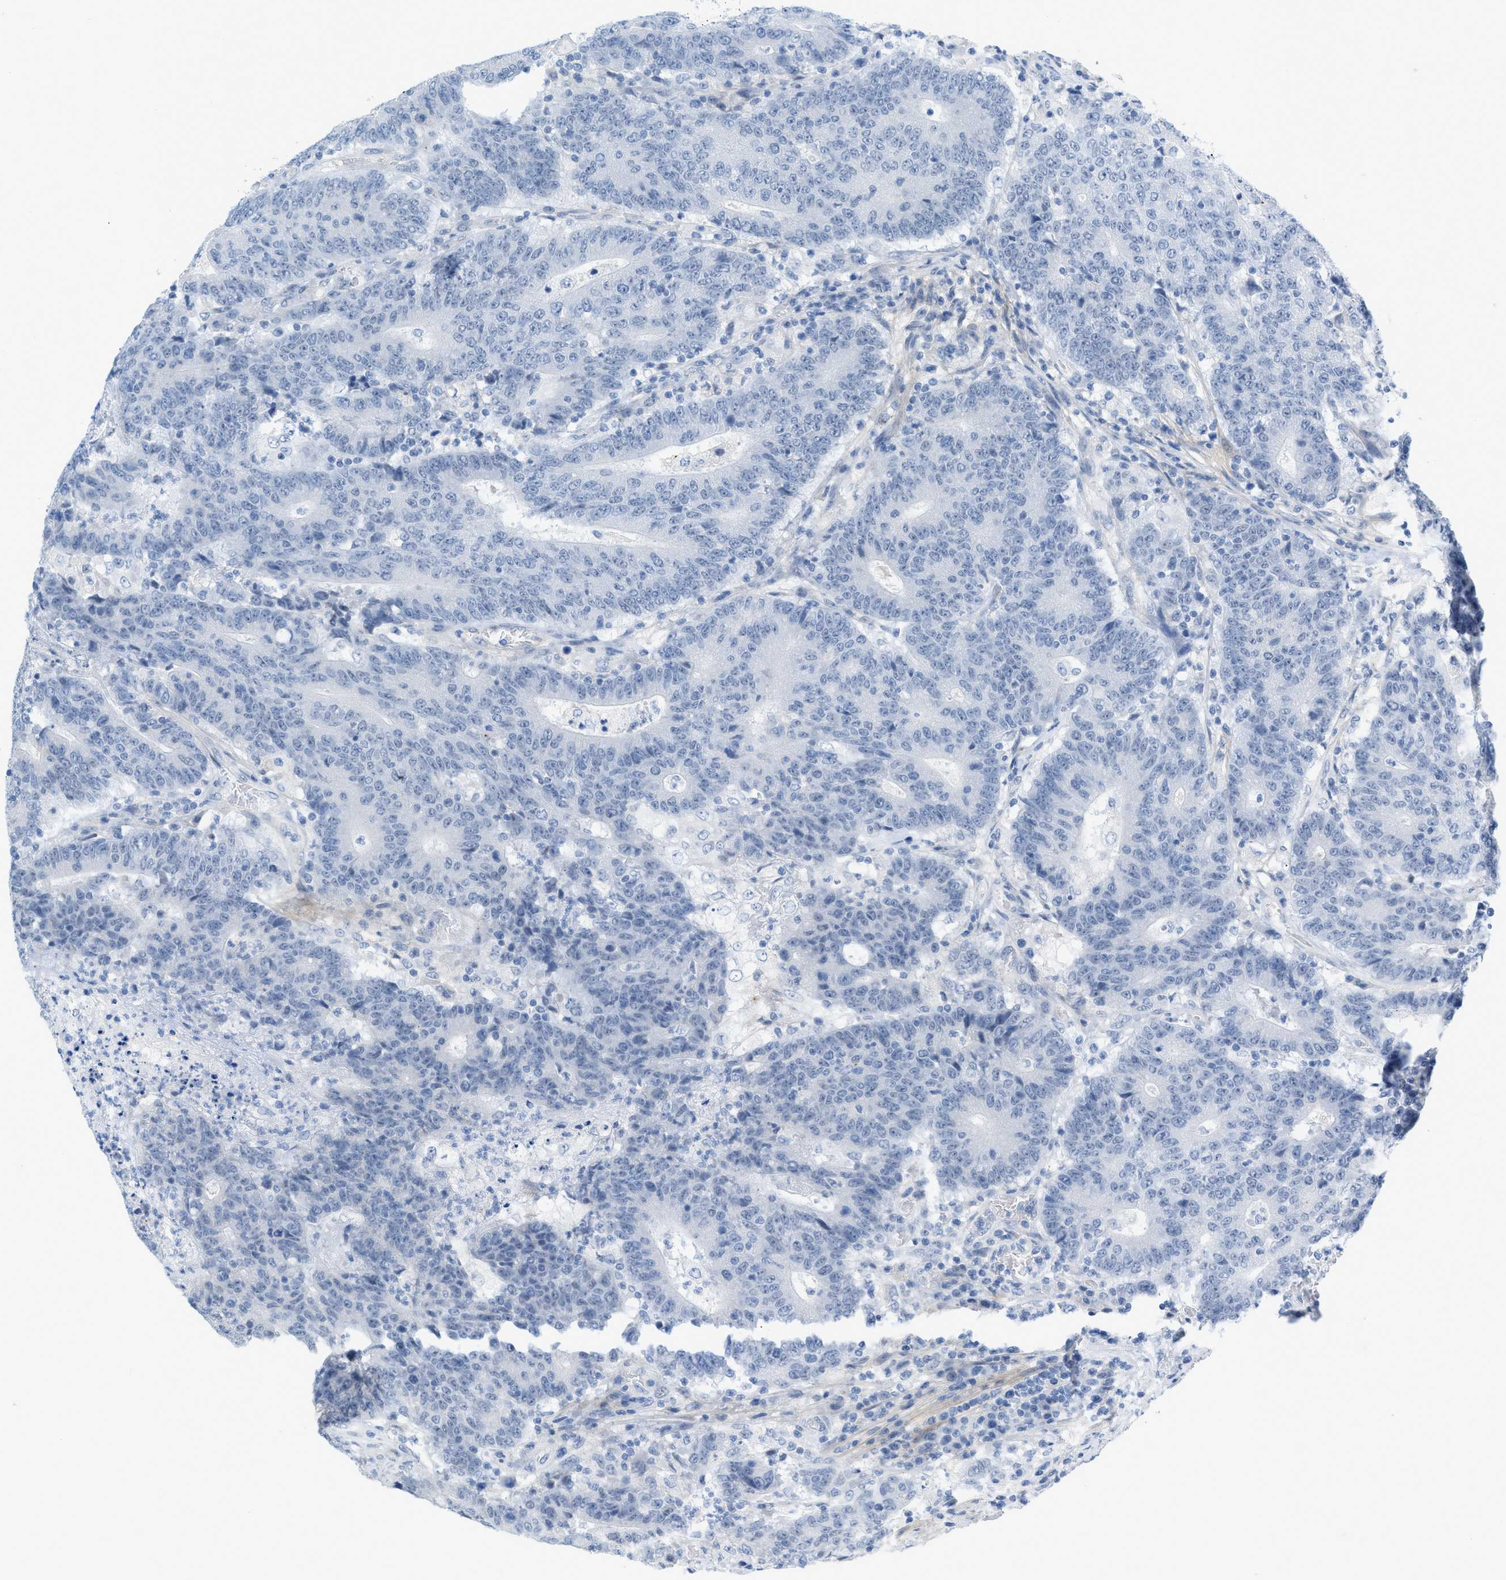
{"staining": {"intensity": "negative", "quantity": "none", "location": "none"}, "tissue": "colorectal cancer", "cell_type": "Tumor cells", "image_type": "cancer", "snomed": [{"axis": "morphology", "description": "Normal tissue, NOS"}, {"axis": "morphology", "description": "Adenocarcinoma, NOS"}, {"axis": "topography", "description": "Colon"}], "caption": "Immunohistochemistry (IHC) photomicrograph of neoplastic tissue: colorectal cancer stained with DAB (3,3'-diaminobenzidine) shows no significant protein positivity in tumor cells.", "gene": "HLTF", "patient": {"sex": "female", "age": 75}}